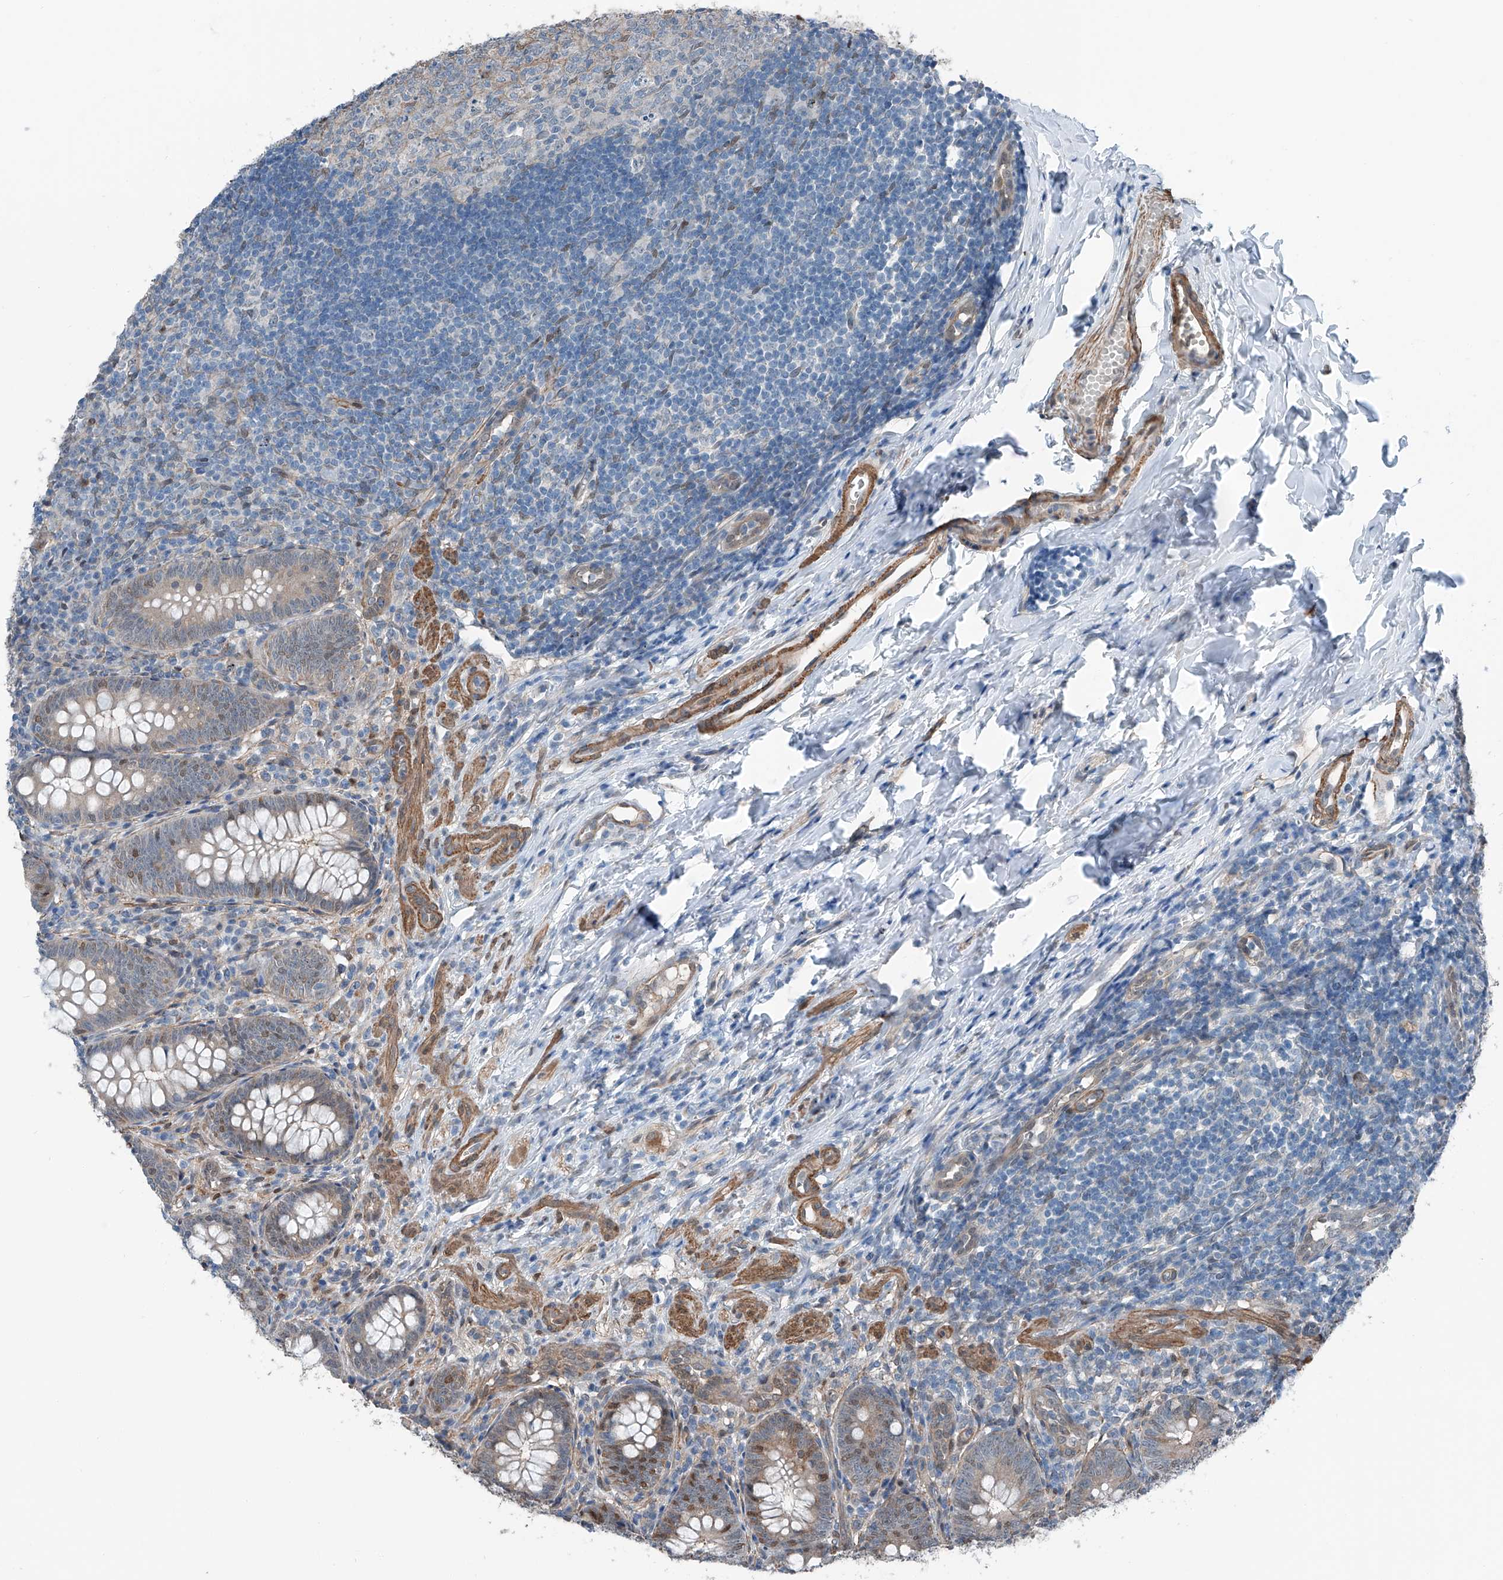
{"staining": {"intensity": "moderate", "quantity": "<25%", "location": "cytoplasmic/membranous,nuclear"}, "tissue": "appendix", "cell_type": "Glandular cells", "image_type": "normal", "snomed": [{"axis": "morphology", "description": "Normal tissue, NOS"}, {"axis": "topography", "description": "Appendix"}], "caption": "Appendix stained with DAB IHC reveals low levels of moderate cytoplasmic/membranous,nuclear expression in approximately <25% of glandular cells. The protein of interest is shown in brown color, while the nuclei are stained blue.", "gene": "HSPA6", "patient": {"sex": "male", "age": 14}}